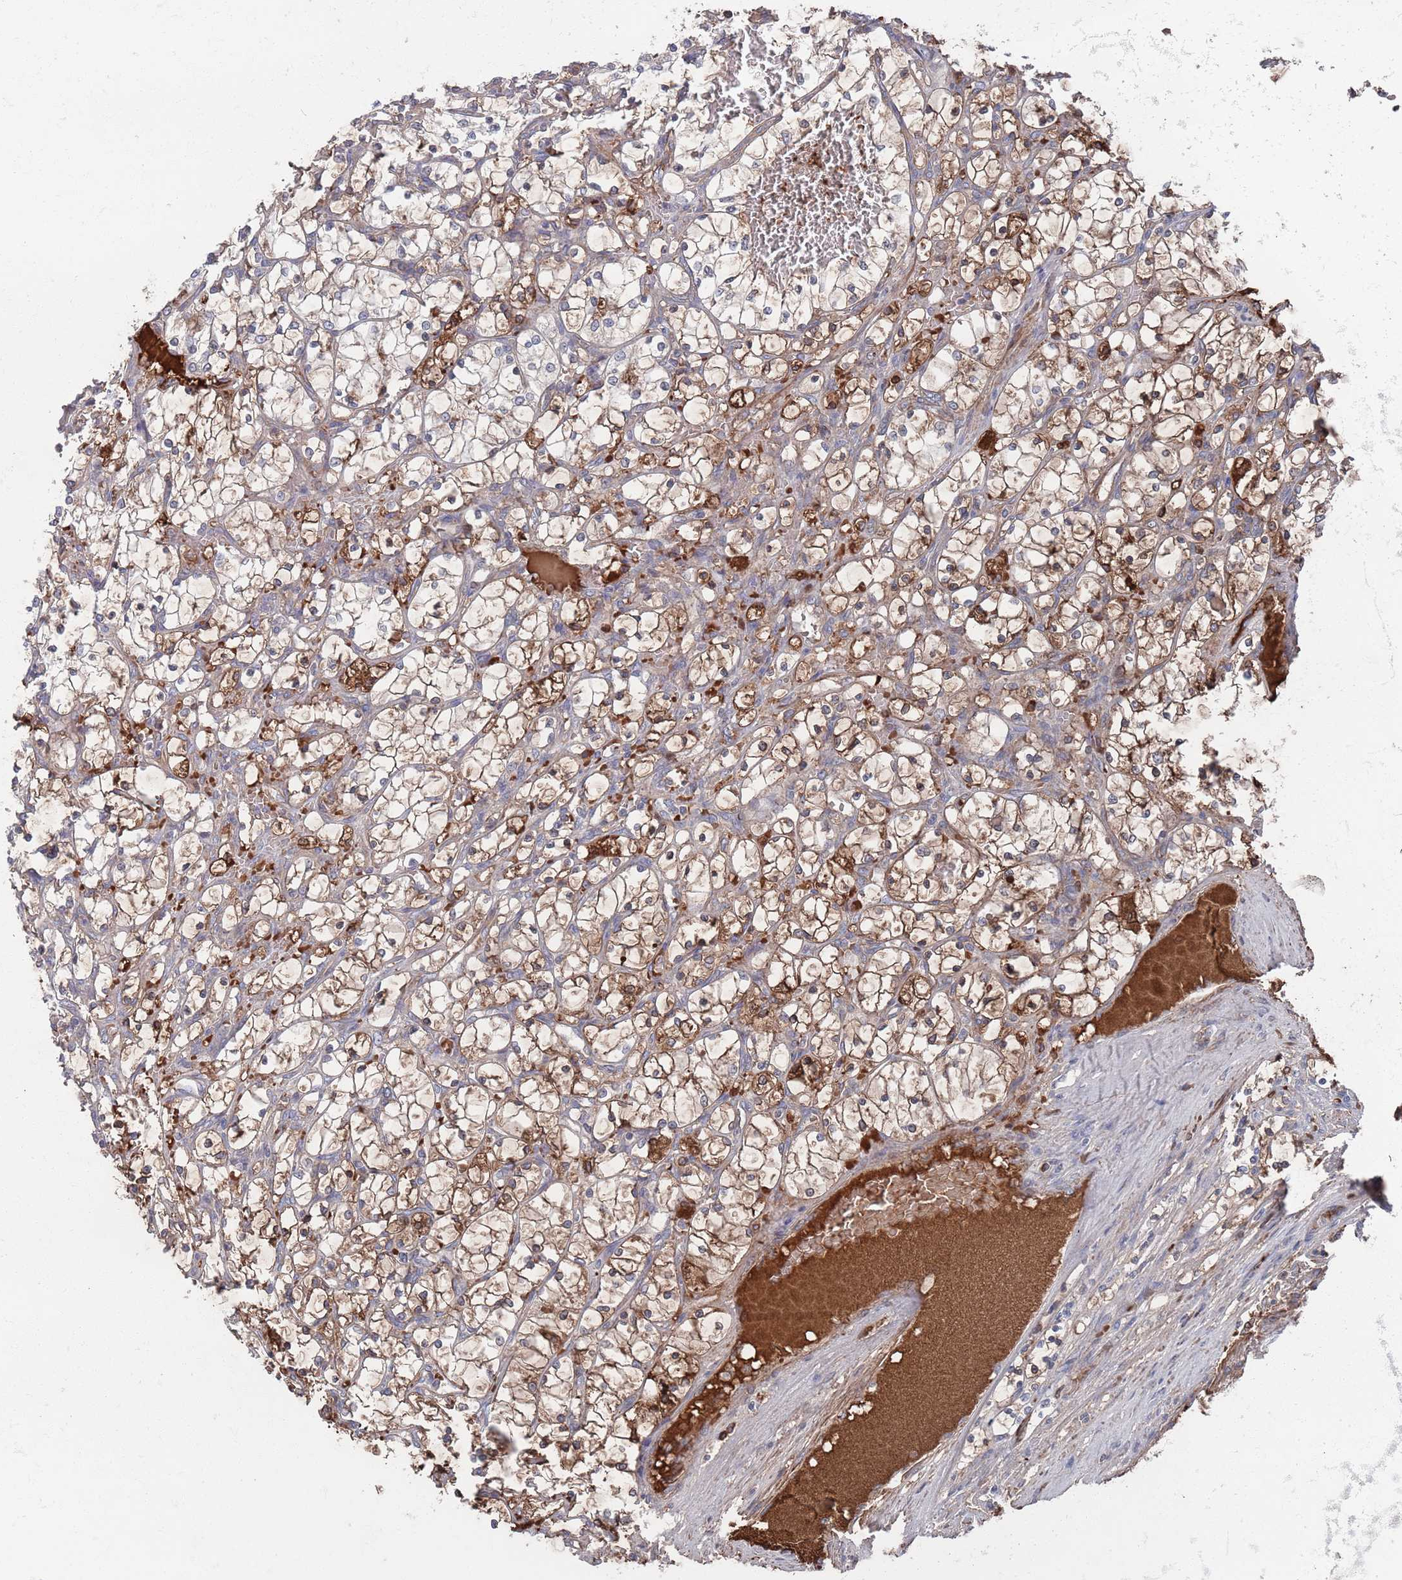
{"staining": {"intensity": "moderate", "quantity": "25%-75%", "location": "cytoplasmic/membranous"}, "tissue": "renal cancer", "cell_type": "Tumor cells", "image_type": "cancer", "snomed": [{"axis": "morphology", "description": "Adenocarcinoma, NOS"}, {"axis": "topography", "description": "Kidney"}], "caption": "A brown stain highlights moderate cytoplasmic/membranous staining of a protein in human renal cancer tumor cells.", "gene": "PLEKHA4", "patient": {"sex": "female", "age": 69}}